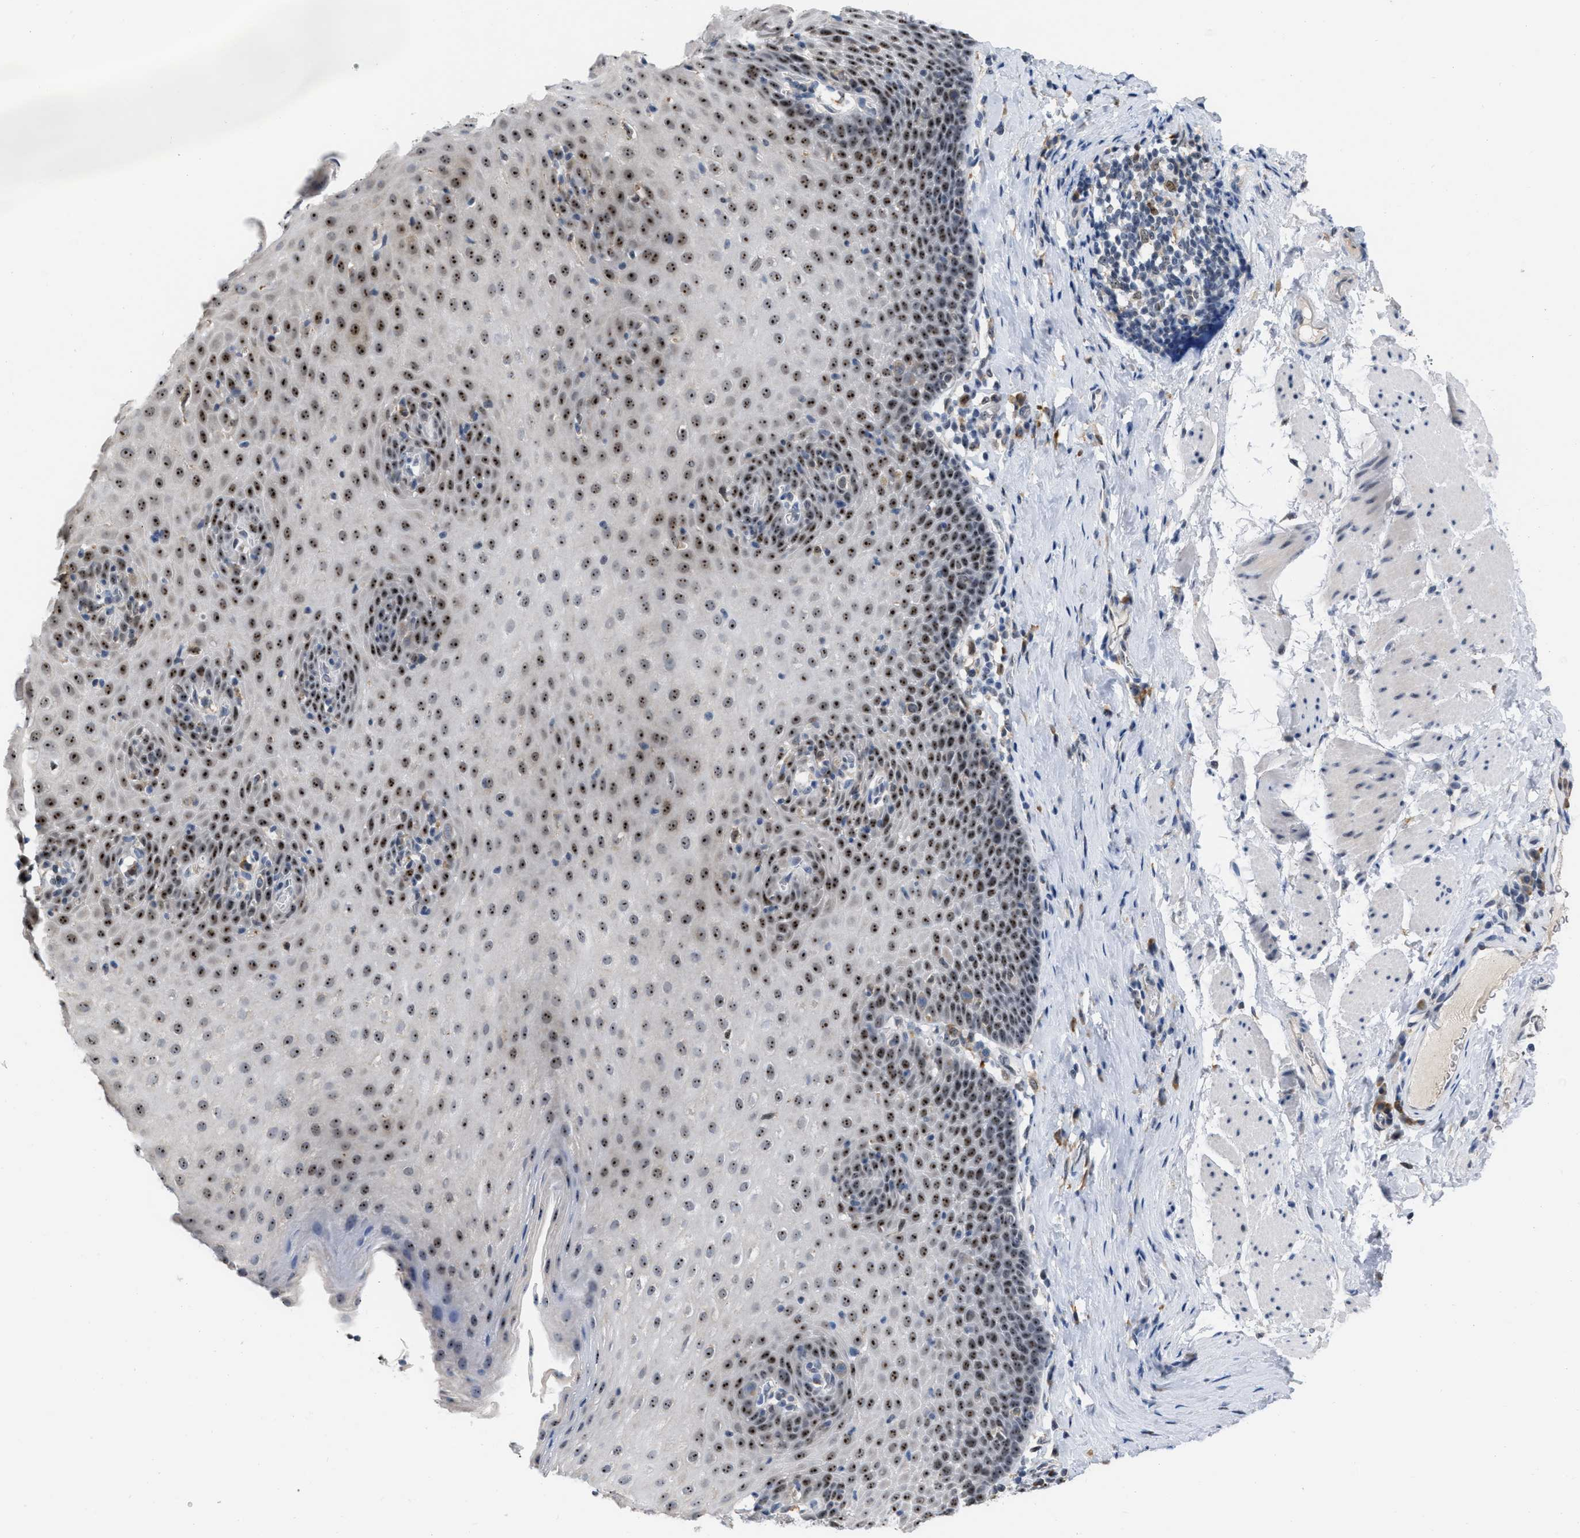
{"staining": {"intensity": "strong", "quantity": ">75%", "location": "nuclear"}, "tissue": "esophagus", "cell_type": "Squamous epithelial cells", "image_type": "normal", "snomed": [{"axis": "morphology", "description": "Normal tissue, NOS"}, {"axis": "topography", "description": "Esophagus"}], "caption": "The micrograph exhibits immunohistochemical staining of benign esophagus. There is strong nuclear expression is seen in about >75% of squamous epithelial cells. (DAB IHC with brightfield microscopy, high magnification).", "gene": "ELAC2", "patient": {"sex": "female", "age": 61}}